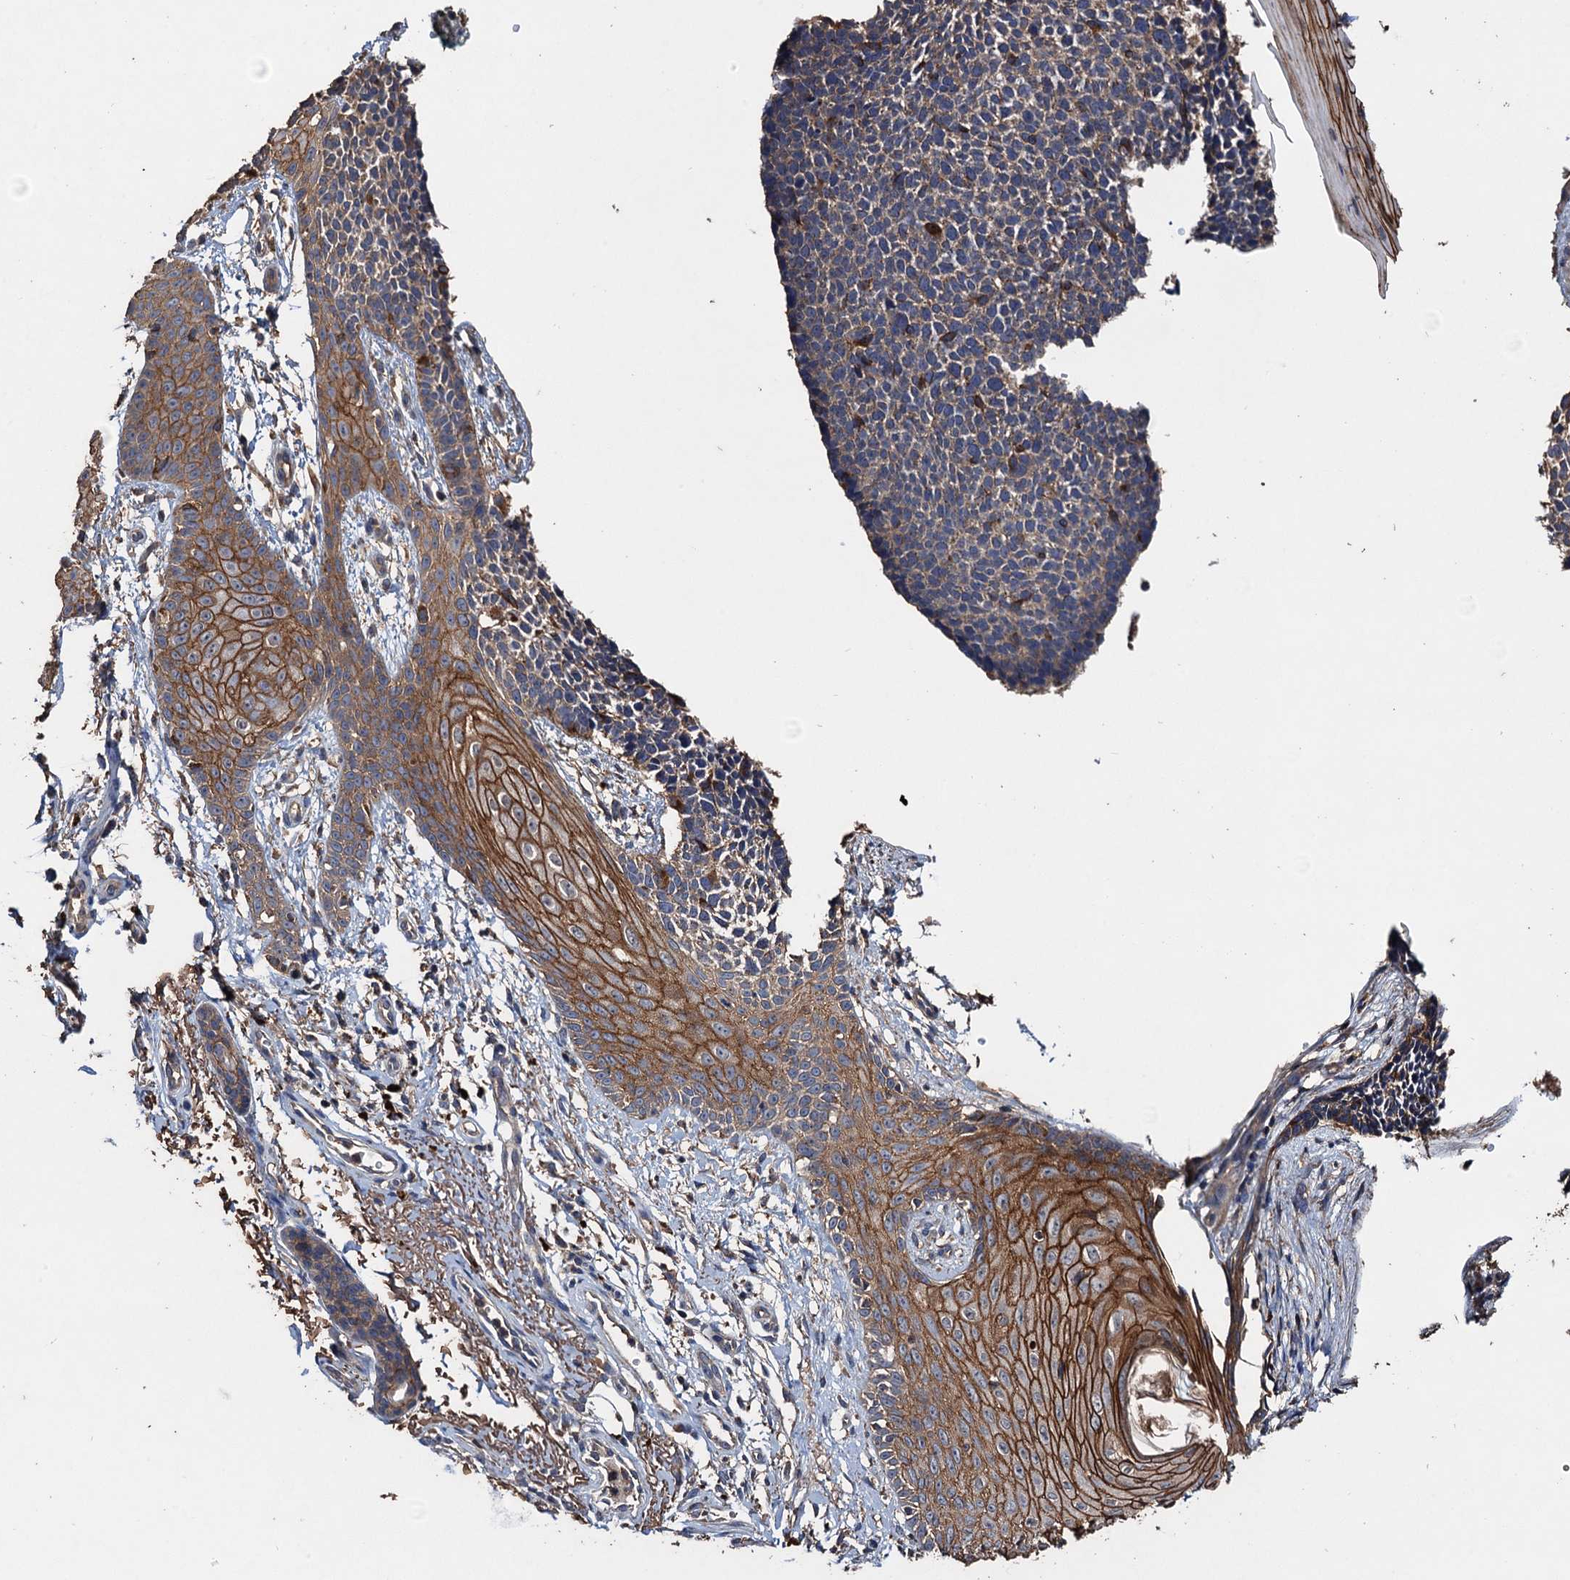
{"staining": {"intensity": "weak", "quantity": "25%-75%", "location": "cytoplasmic/membranous"}, "tissue": "skin cancer", "cell_type": "Tumor cells", "image_type": "cancer", "snomed": [{"axis": "morphology", "description": "Basal cell carcinoma"}, {"axis": "topography", "description": "Skin"}], "caption": "This micrograph exhibits basal cell carcinoma (skin) stained with immunohistochemistry to label a protein in brown. The cytoplasmic/membranous of tumor cells show weak positivity for the protein. Nuclei are counter-stained blue.", "gene": "SCUBE3", "patient": {"sex": "female", "age": 84}}